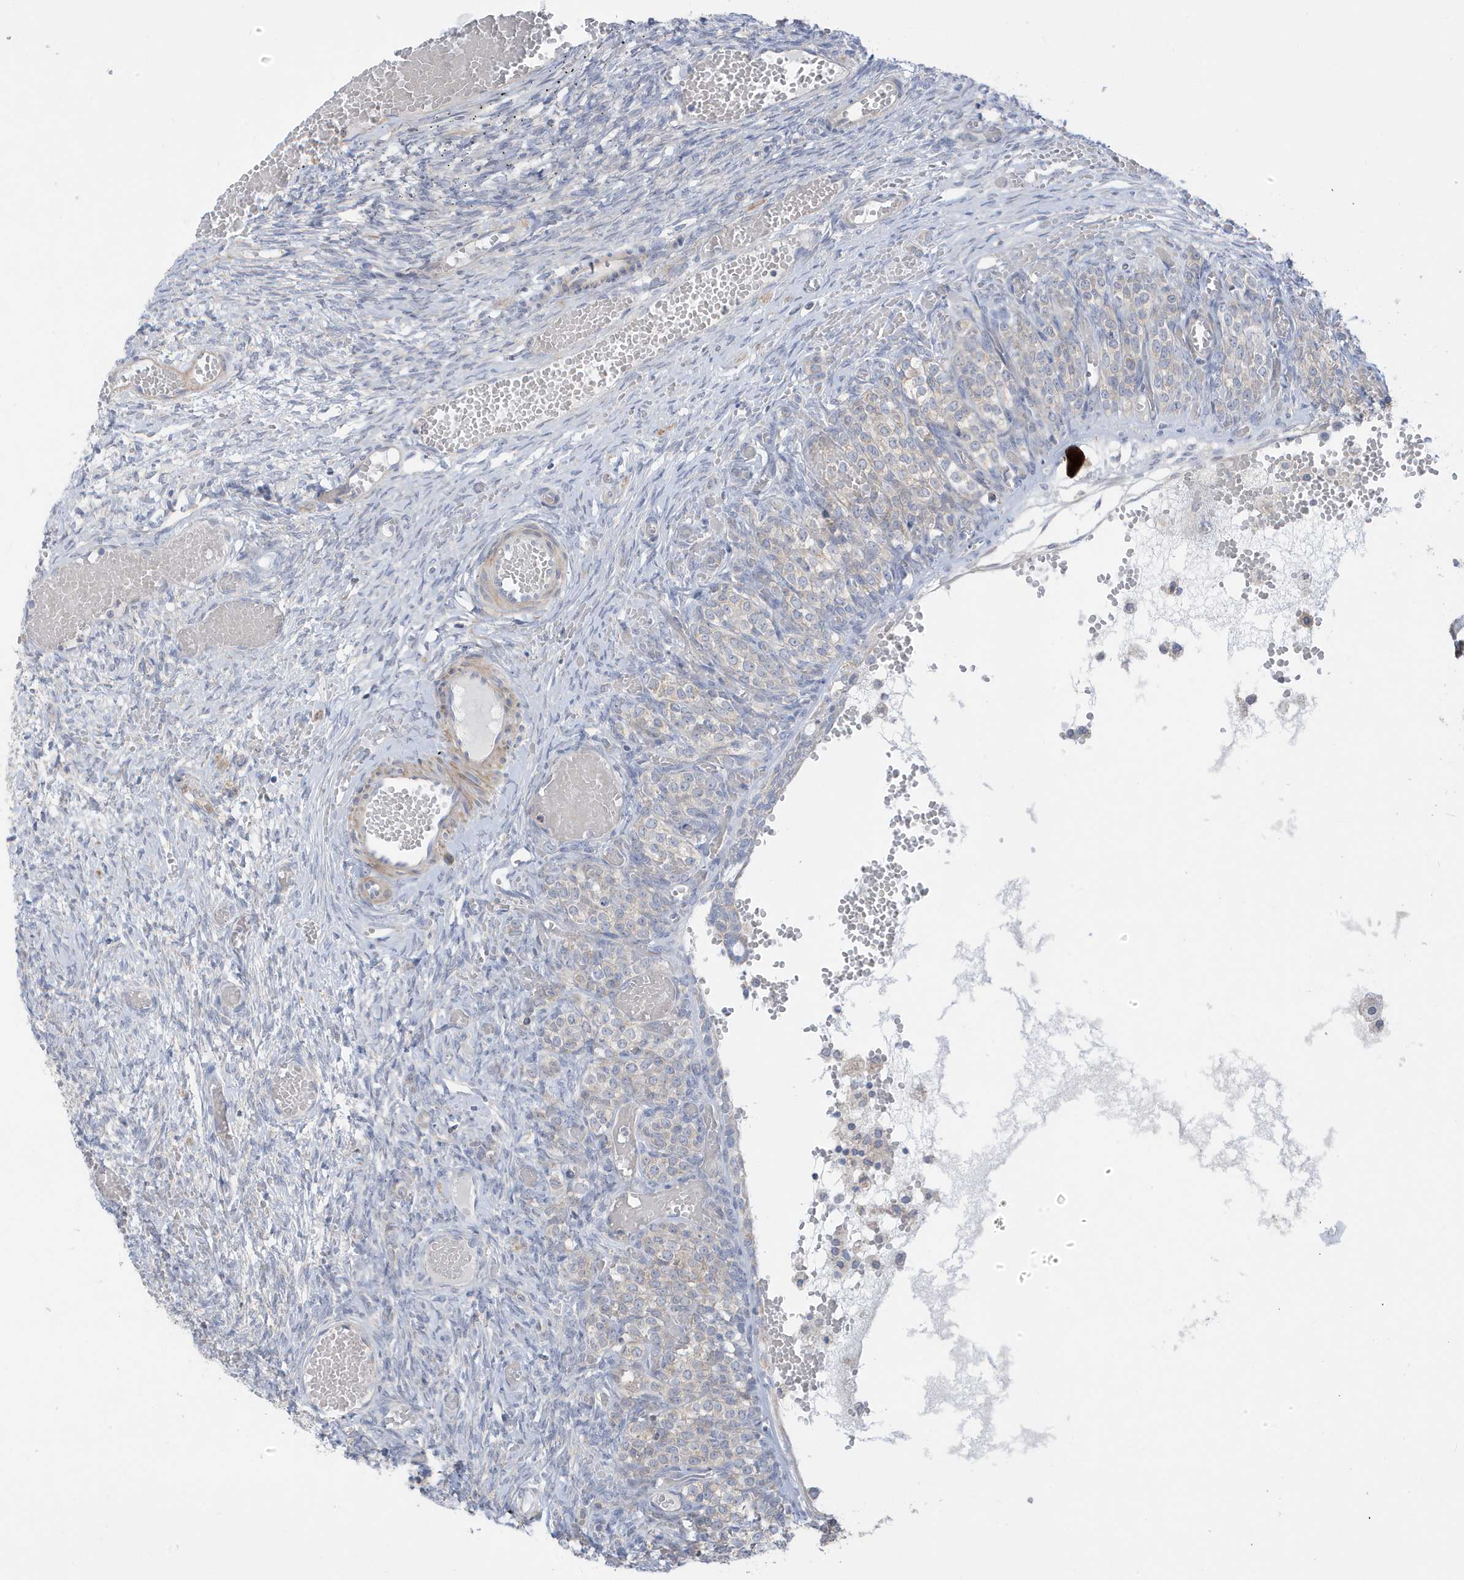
{"staining": {"intensity": "negative", "quantity": "none", "location": "none"}, "tissue": "ovary", "cell_type": "Ovarian stroma cells", "image_type": "normal", "snomed": [{"axis": "morphology", "description": "Adenocarcinoma, NOS"}, {"axis": "topography", "description": "Endometrium"}], "caption": "The histopathology image demonstrates no staining of ovarian stroma cells in normal ovary. (DAB (3,3'-diaminobenzidine) immunohistochemistry, high magnification).", "gene": "ATP13A5", "patient": {"sex": "female", "age": 32}}